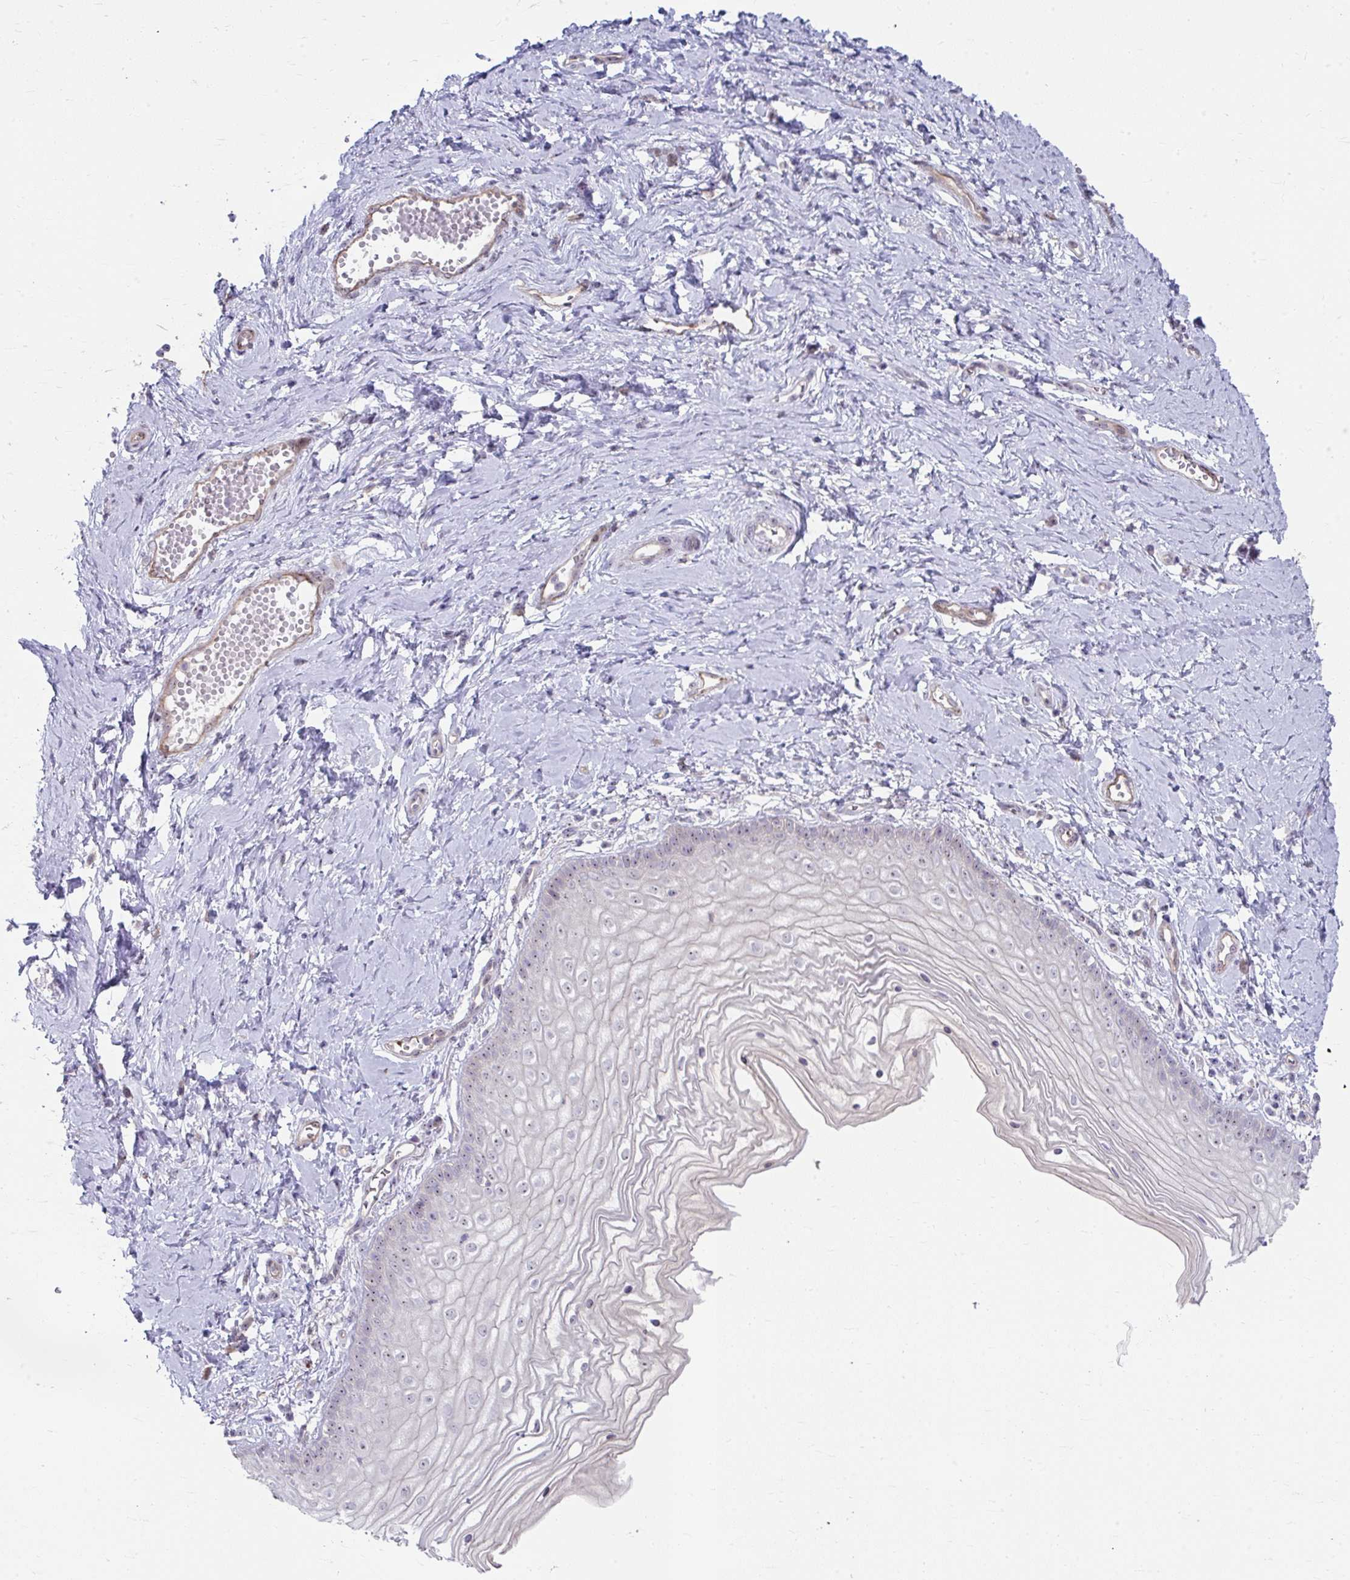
{"staining": {"intensity": "weak", "quantity": "25%-75%", "location": "nuclear"}, "tissue": "vagina", "cell_type": "Squamous epithelial cells", "image_type": "normal", "snomed": [{"axis": "morphology", "description": "Normal tissue, NOS"}, {"axis": "topography", "description": "Vagina"}], "caption": "Immunohistochemical staining of unremarkable vagina demonstrates 25%-75% levels of weak nuclear protein staining in approximately 25%-75% of squamous epithelial cells. (DAB (3,3'-diaminobenzidine) = brown stain, brightfield microscopy at high magnification).", "gene": "MUS81", "patient": {"sex": "female", "age": 38}}